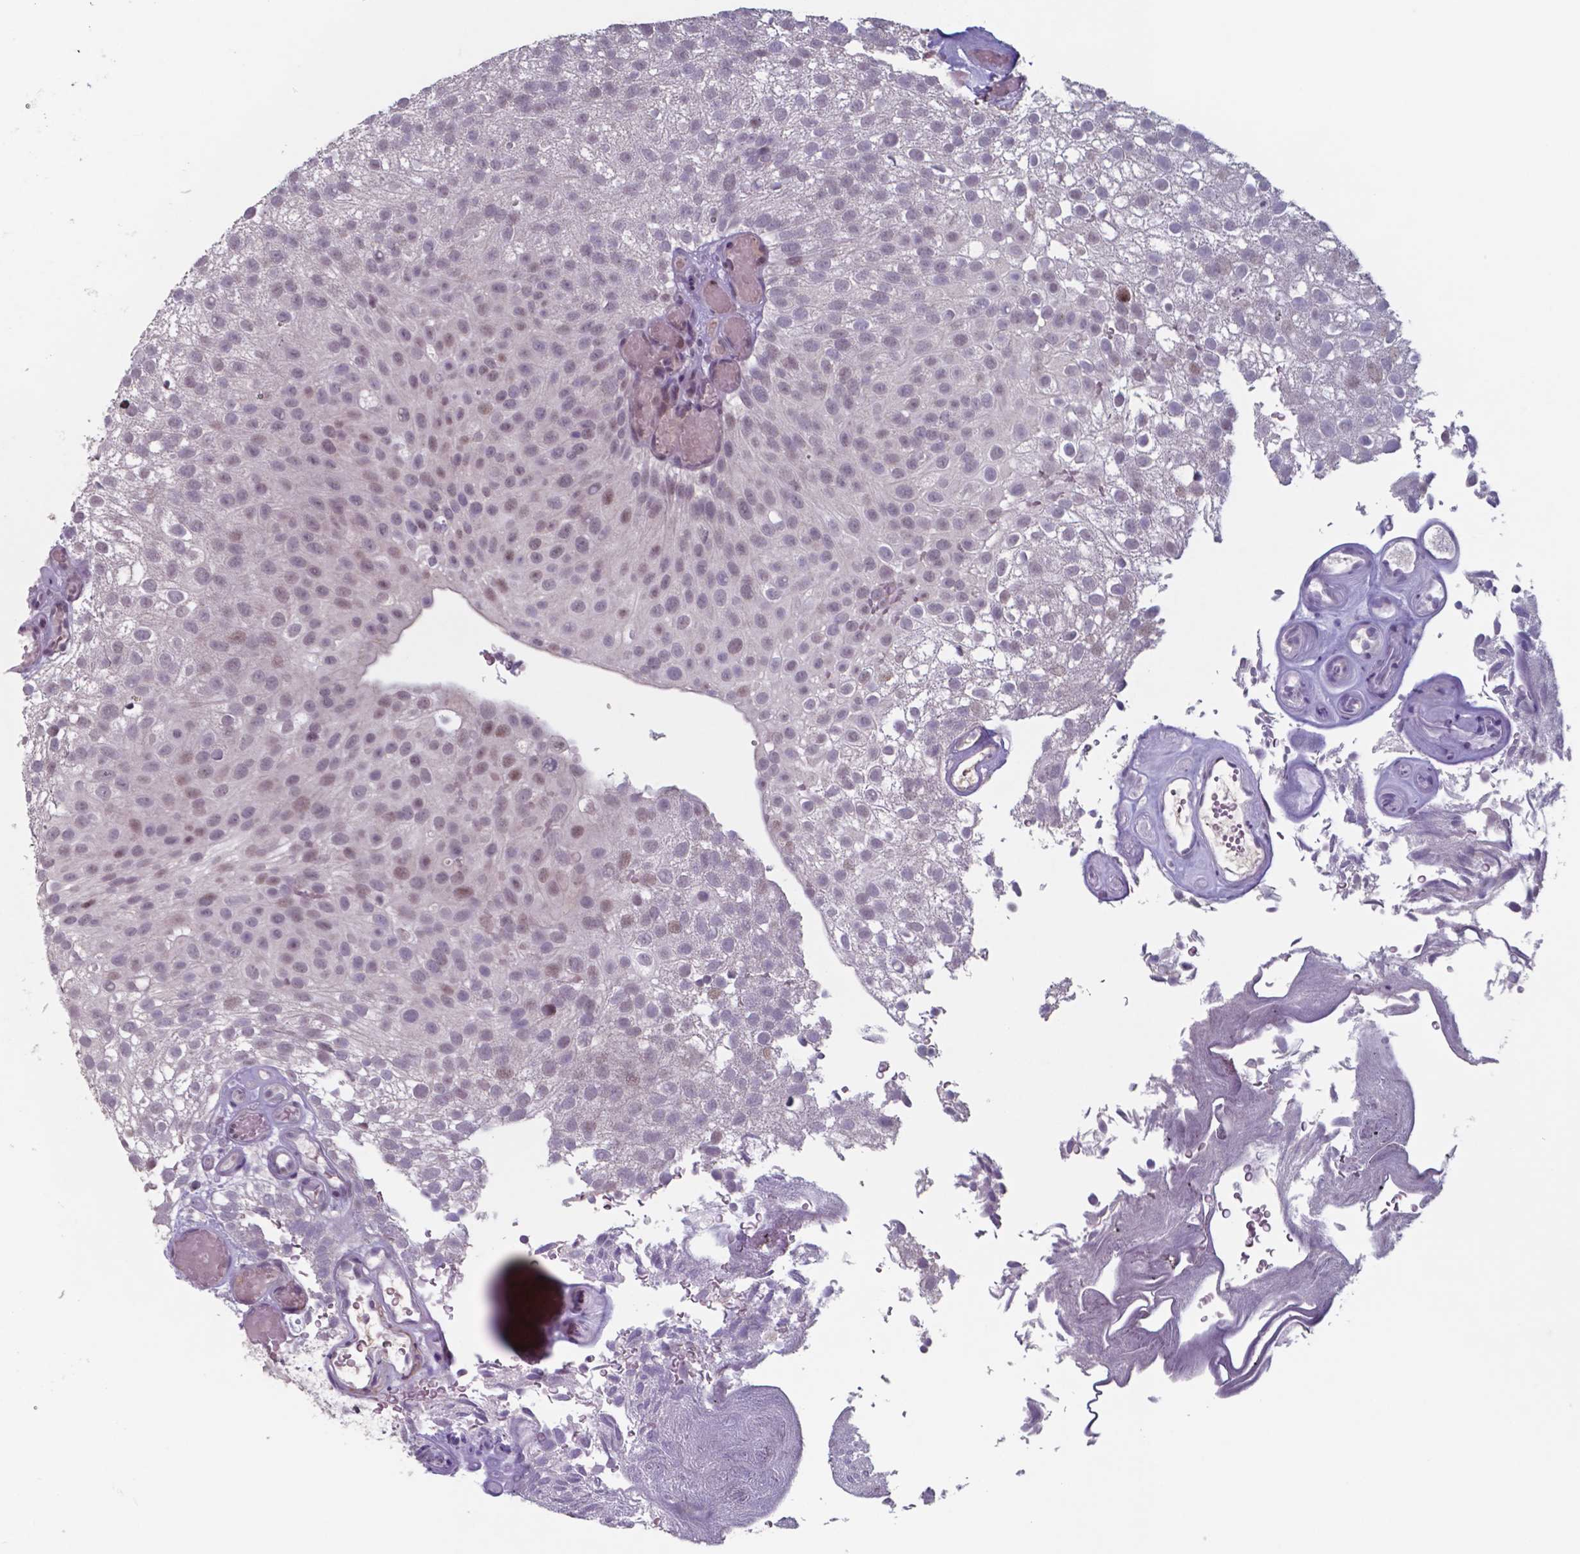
{"staining": {"intensity": "moderate", "quantity": "<25%", "location": "nuclear"}, "tissue": "urothelial cancer", "cell_type": "Tumor cells", "image_type": "cancer", "snomed": [{"axis": "morphology", "description": "Urothelial carcinoma, Low grade"}, {"axis": "topography", "description": "Urinary bladder"}], "caption": "Urothelial cancer stained for a protein (brown) exhibits moderate nuclear positive expression in approximately <25% of tumor cells.", "gene": "TDP2", "patient": {"sex": "male", "age": 78}}